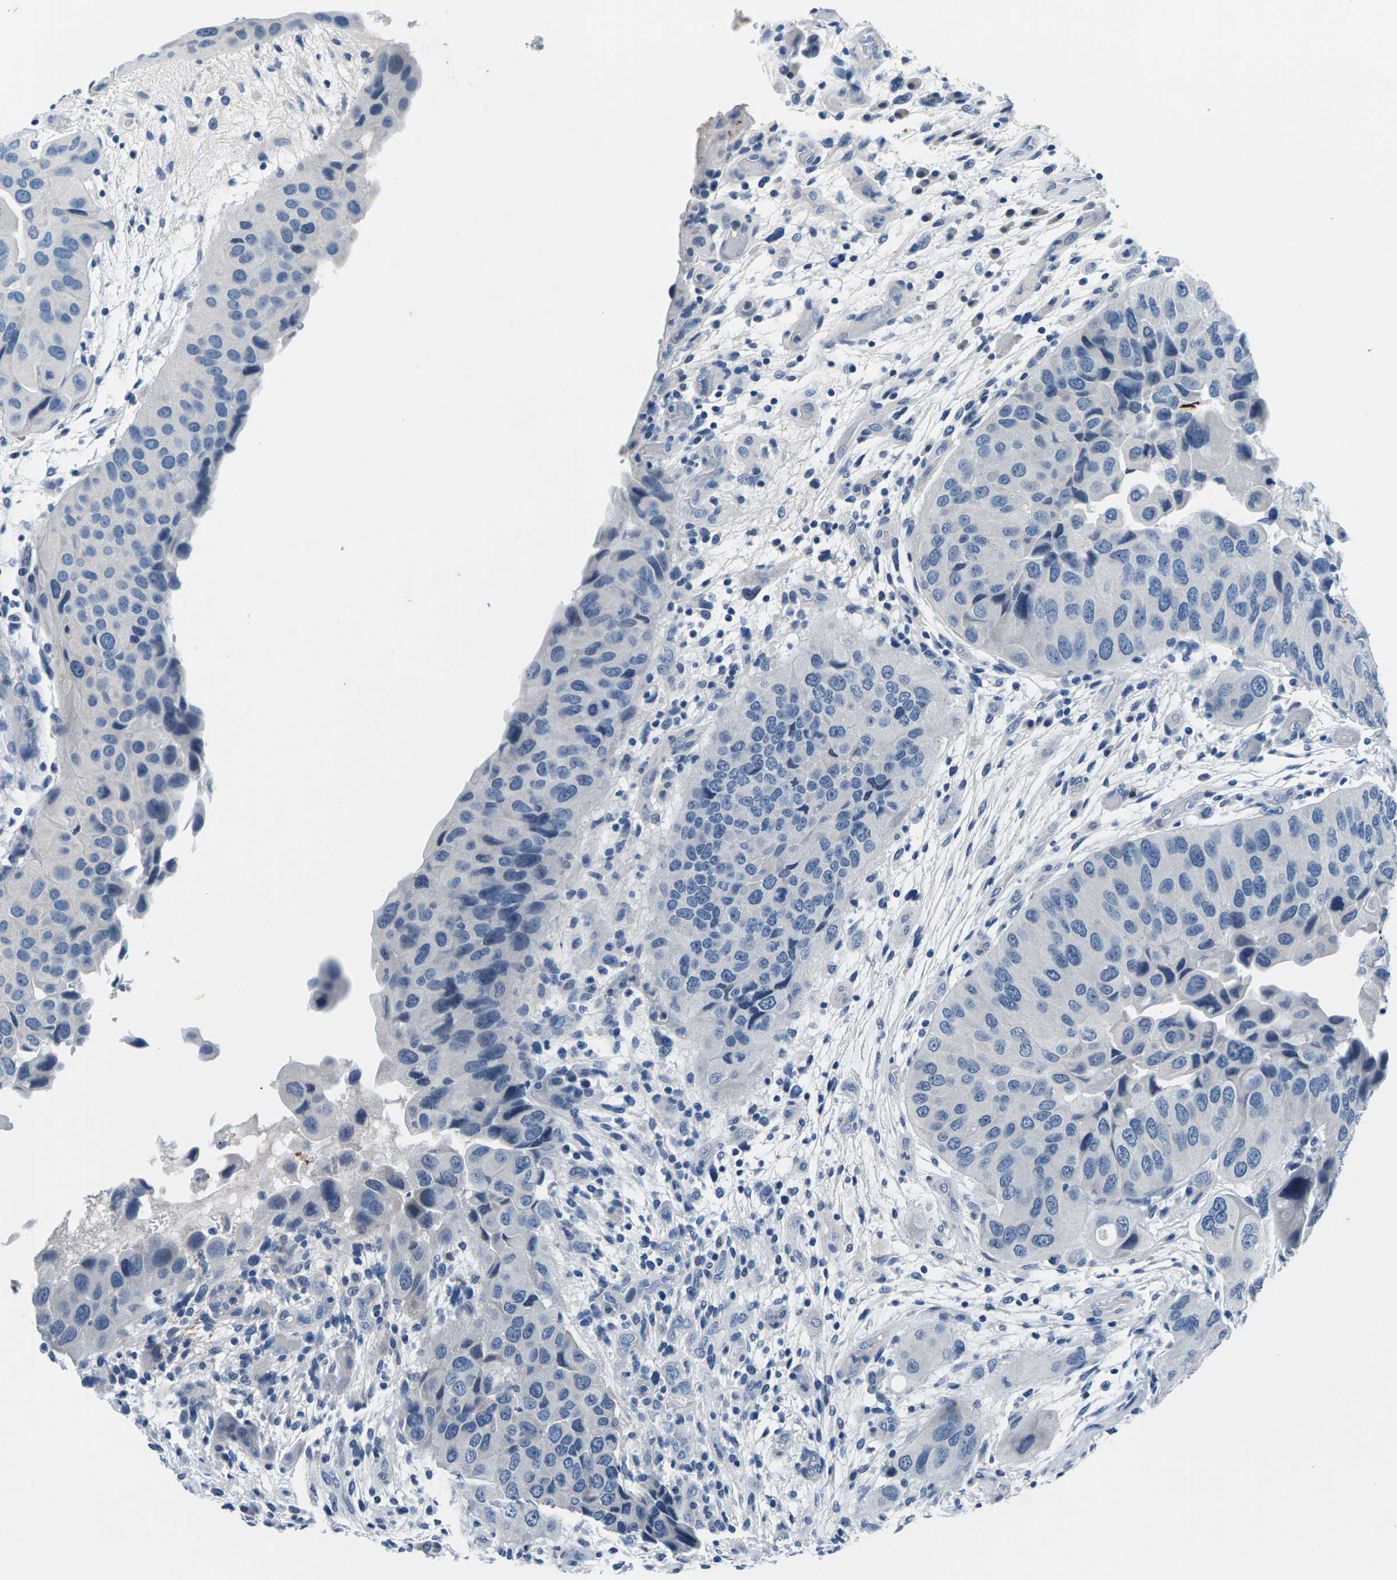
{"staining": {"intensity": "negative", "quantity": "none", "location": "none"}, "tissue": "urothelial cancer", "cell_type": "Tumor cells", "image_type": "cancer", "snomed": [{"axis": "morphology", "description": "Urothelial carcinoma, High grade"}, {"axis": "topography", "description": "Urinary bladder"}], "caption": "A high-resolution micrograph shows IHC staining of high-grade urothelial carcinoma, which reveals no significant expression in tumor cells.", "gene": "UMOD", "patient": {"sex": "female", "age": 64}}